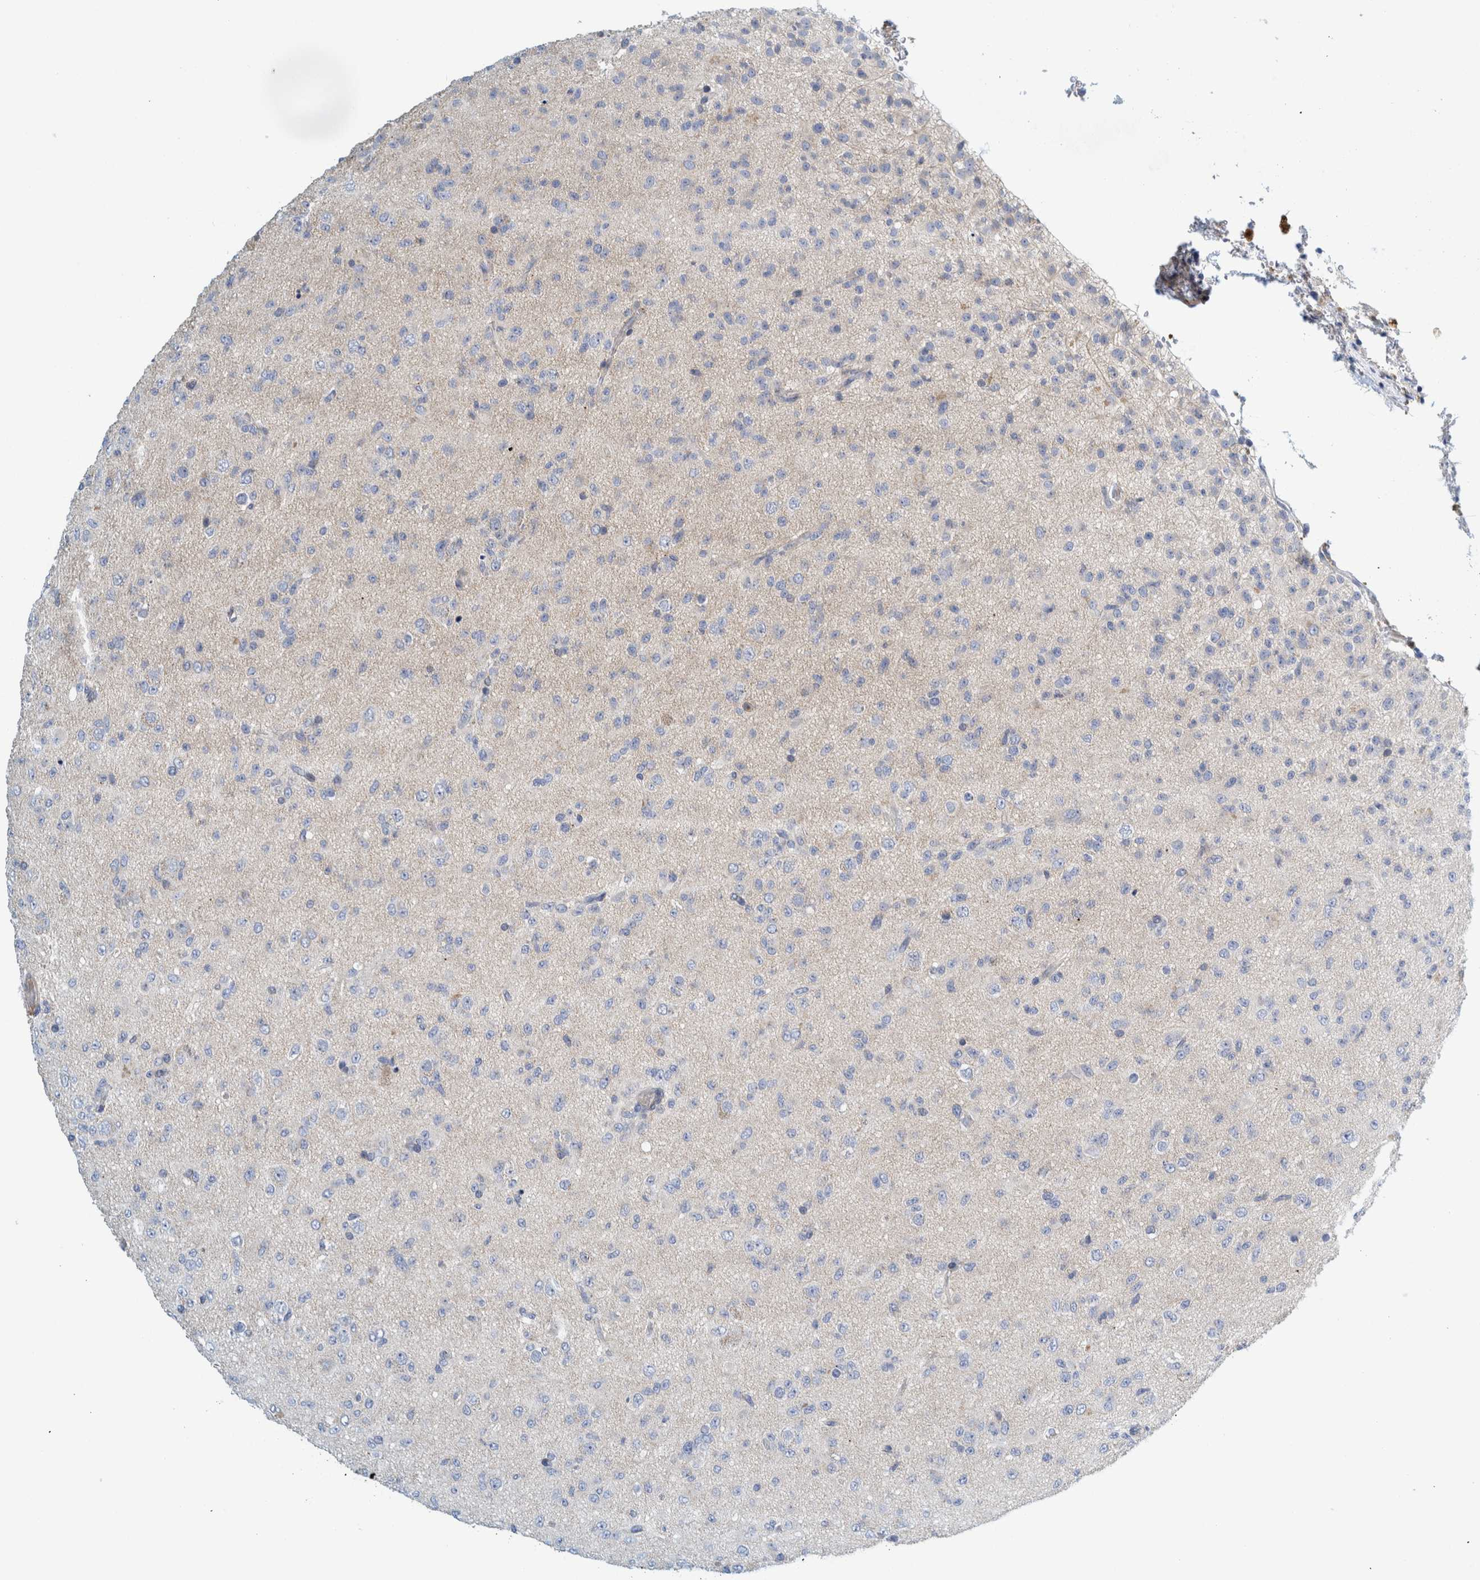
{"staining": {"intensity": "negative", "quantity": "none", "location": "none"}, "tissue": "glioma", "cell_type": "Tumor cells", "image_type": "cancer", "snomed": [{"axis": "morphology", "description": "Glioma, malignant, Low grade"}, {"axis": "topography", "description": "Brain"}], "caption": "Glioma stained for a protein using immunohistochemistry (IHC) reveals no positivity tumor cells.", "gene": "ZNF324B", "patient": {"sex": "male", "age": 65}}